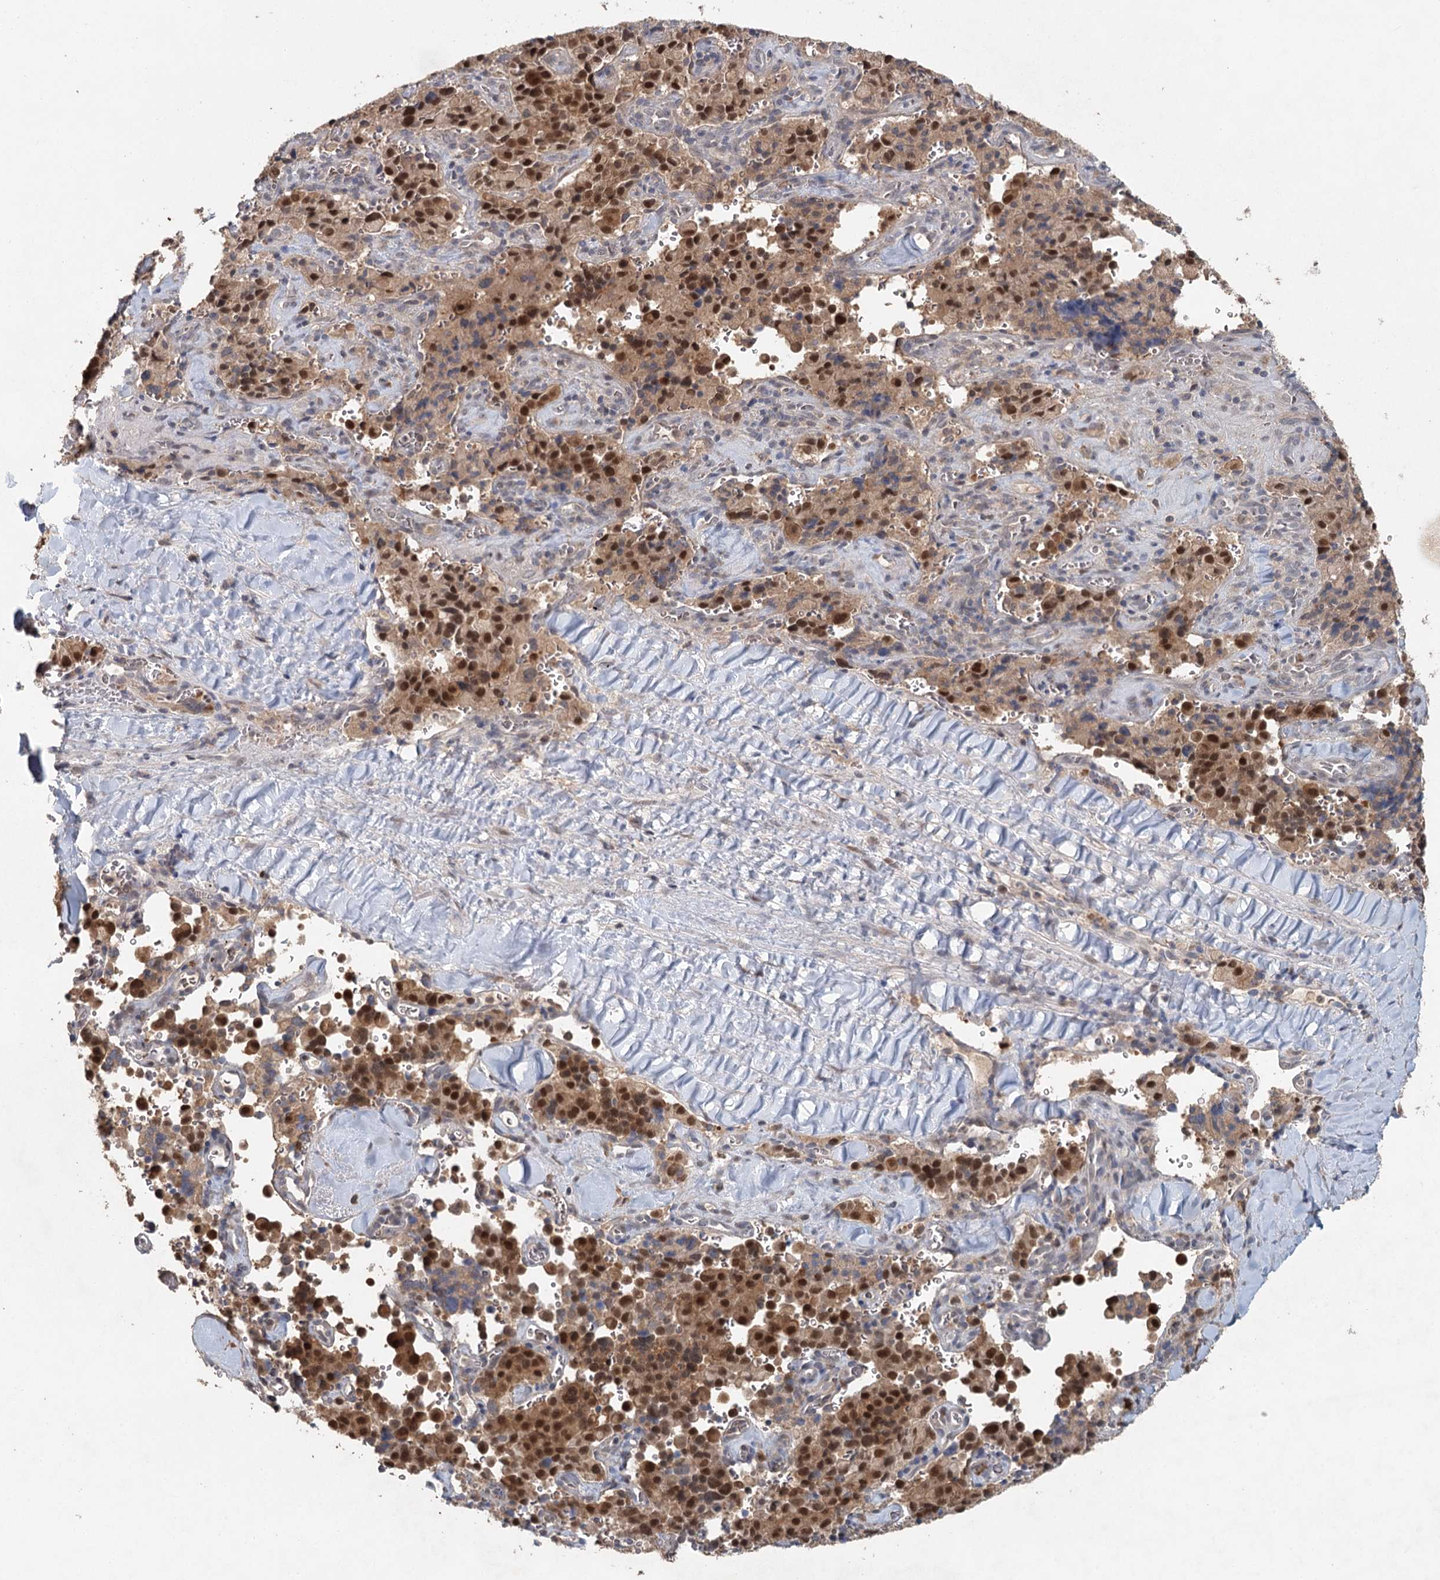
{"staining": {"intensity": "strong", "quantity": "25%-75%", "location": "cytoplasmic/membranous,nuclear"}, "tissue": "pancreatic cancer", "cell_type": "Tumor cells", "image_type": "cancer", "snomed": [{"axis": "morphology", "description": "Adenocarcinoma, NOS"}, {"axis": "topography", "description": "Pancreas"}], "caption": "The immunohistochemical stain labels strong cytoplasmic/membranous and nuclear staining in tumor cells of pancreatic cancer (adenocarcinoma) tissue. The protein is shown in brown color, while the nuclei are stained blue.", "gene": "ADK", "patient": {"sex": "male", "age": 65}}